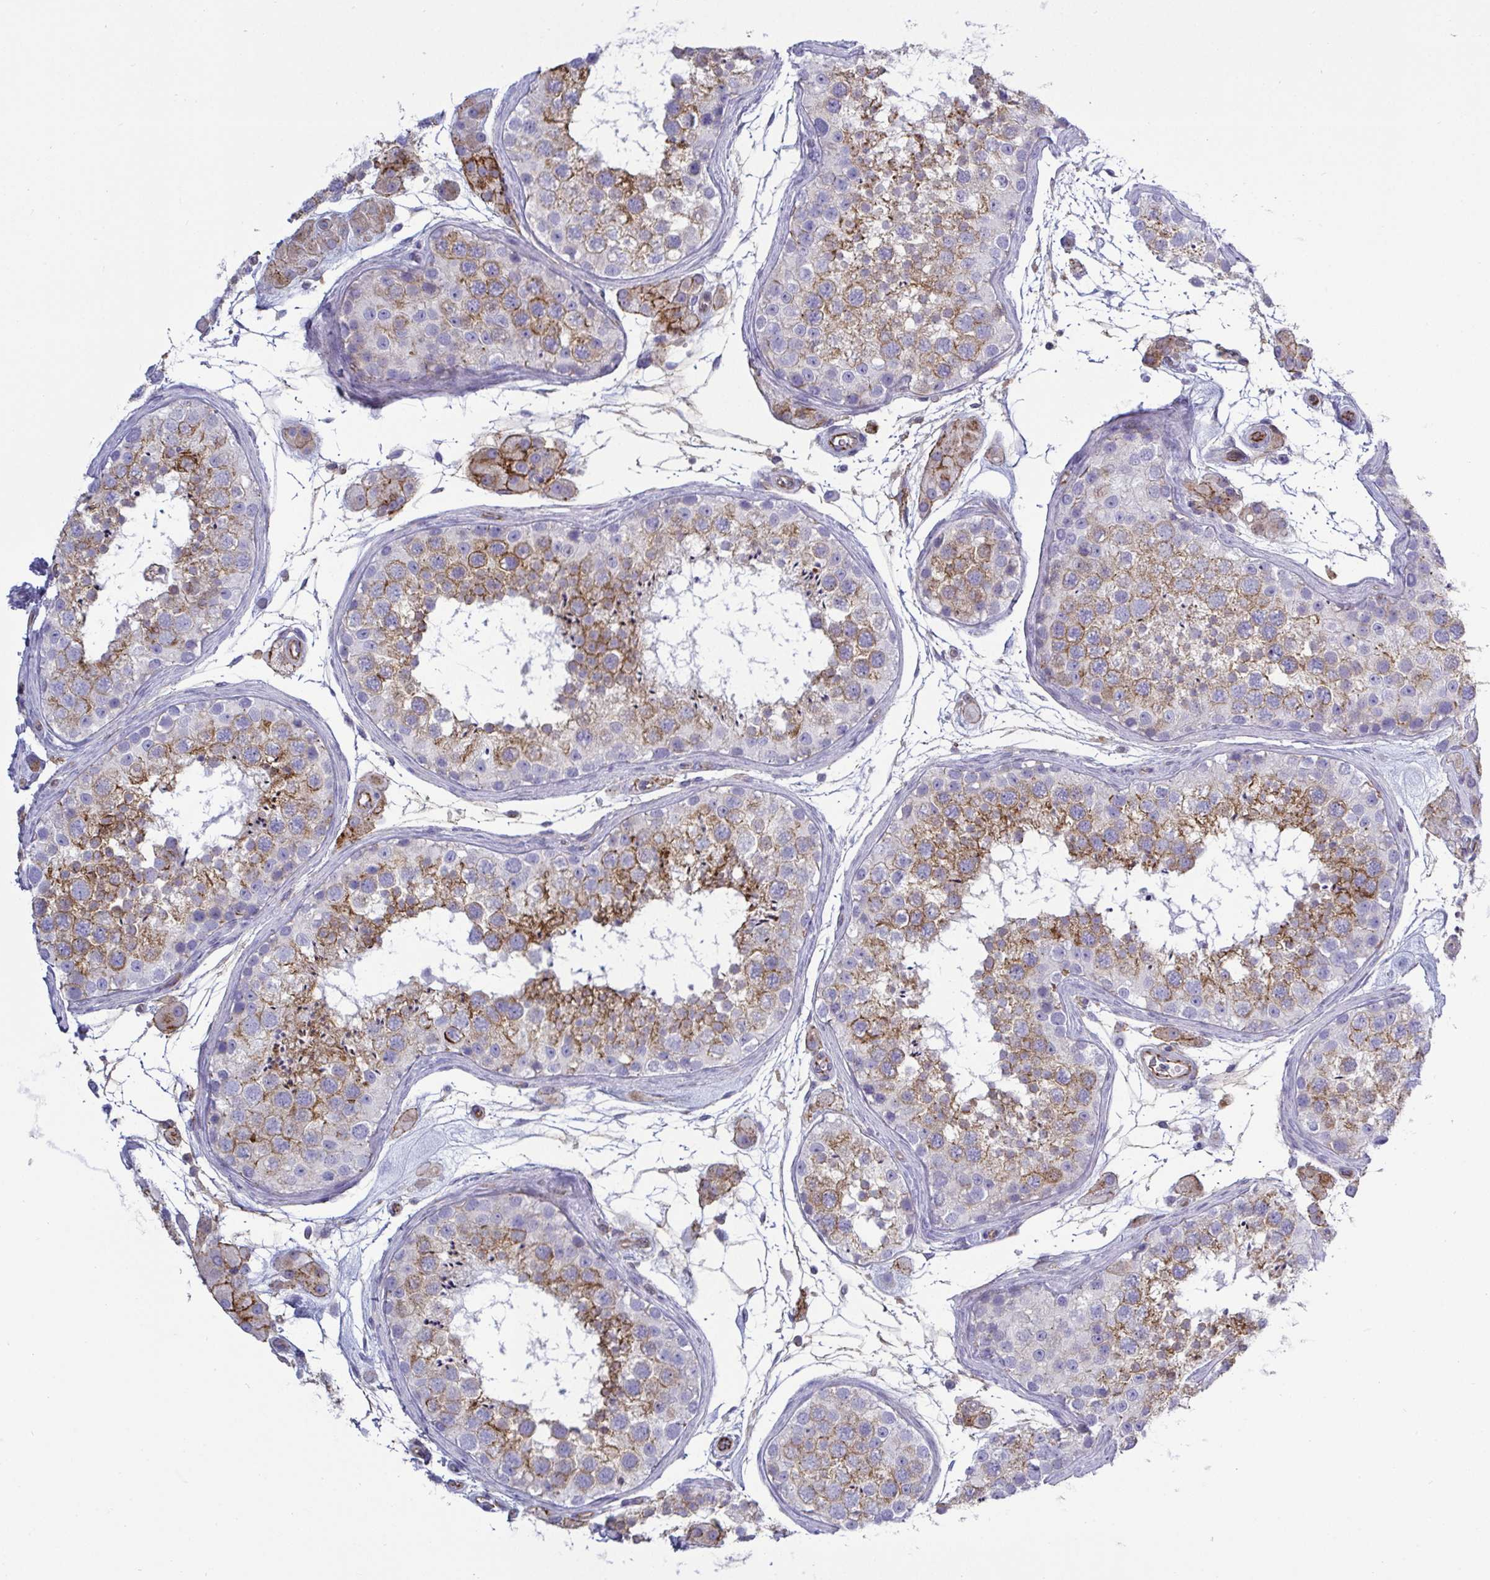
{"staining": {"intensity": "moderate", "quantity": "25%-75%", "location": "cytoplasmic/membranous"}, "tissue": "testis", "cell_type": "Cells in seminiferous ducts", "image_type": "normal", "snomed": [{"axis": "morphology", "description": "Normal tissue, NOS"}, {"axis": "topography", "description": "Testis"}], "caption": "A histopathology image of human testis stained for a protein displays moderate cytoplasmic/membranous brown staining in cells in seminiferous ducts.", "gene": "LIMA1", "patient": {"sex": "male", "age": 41}}